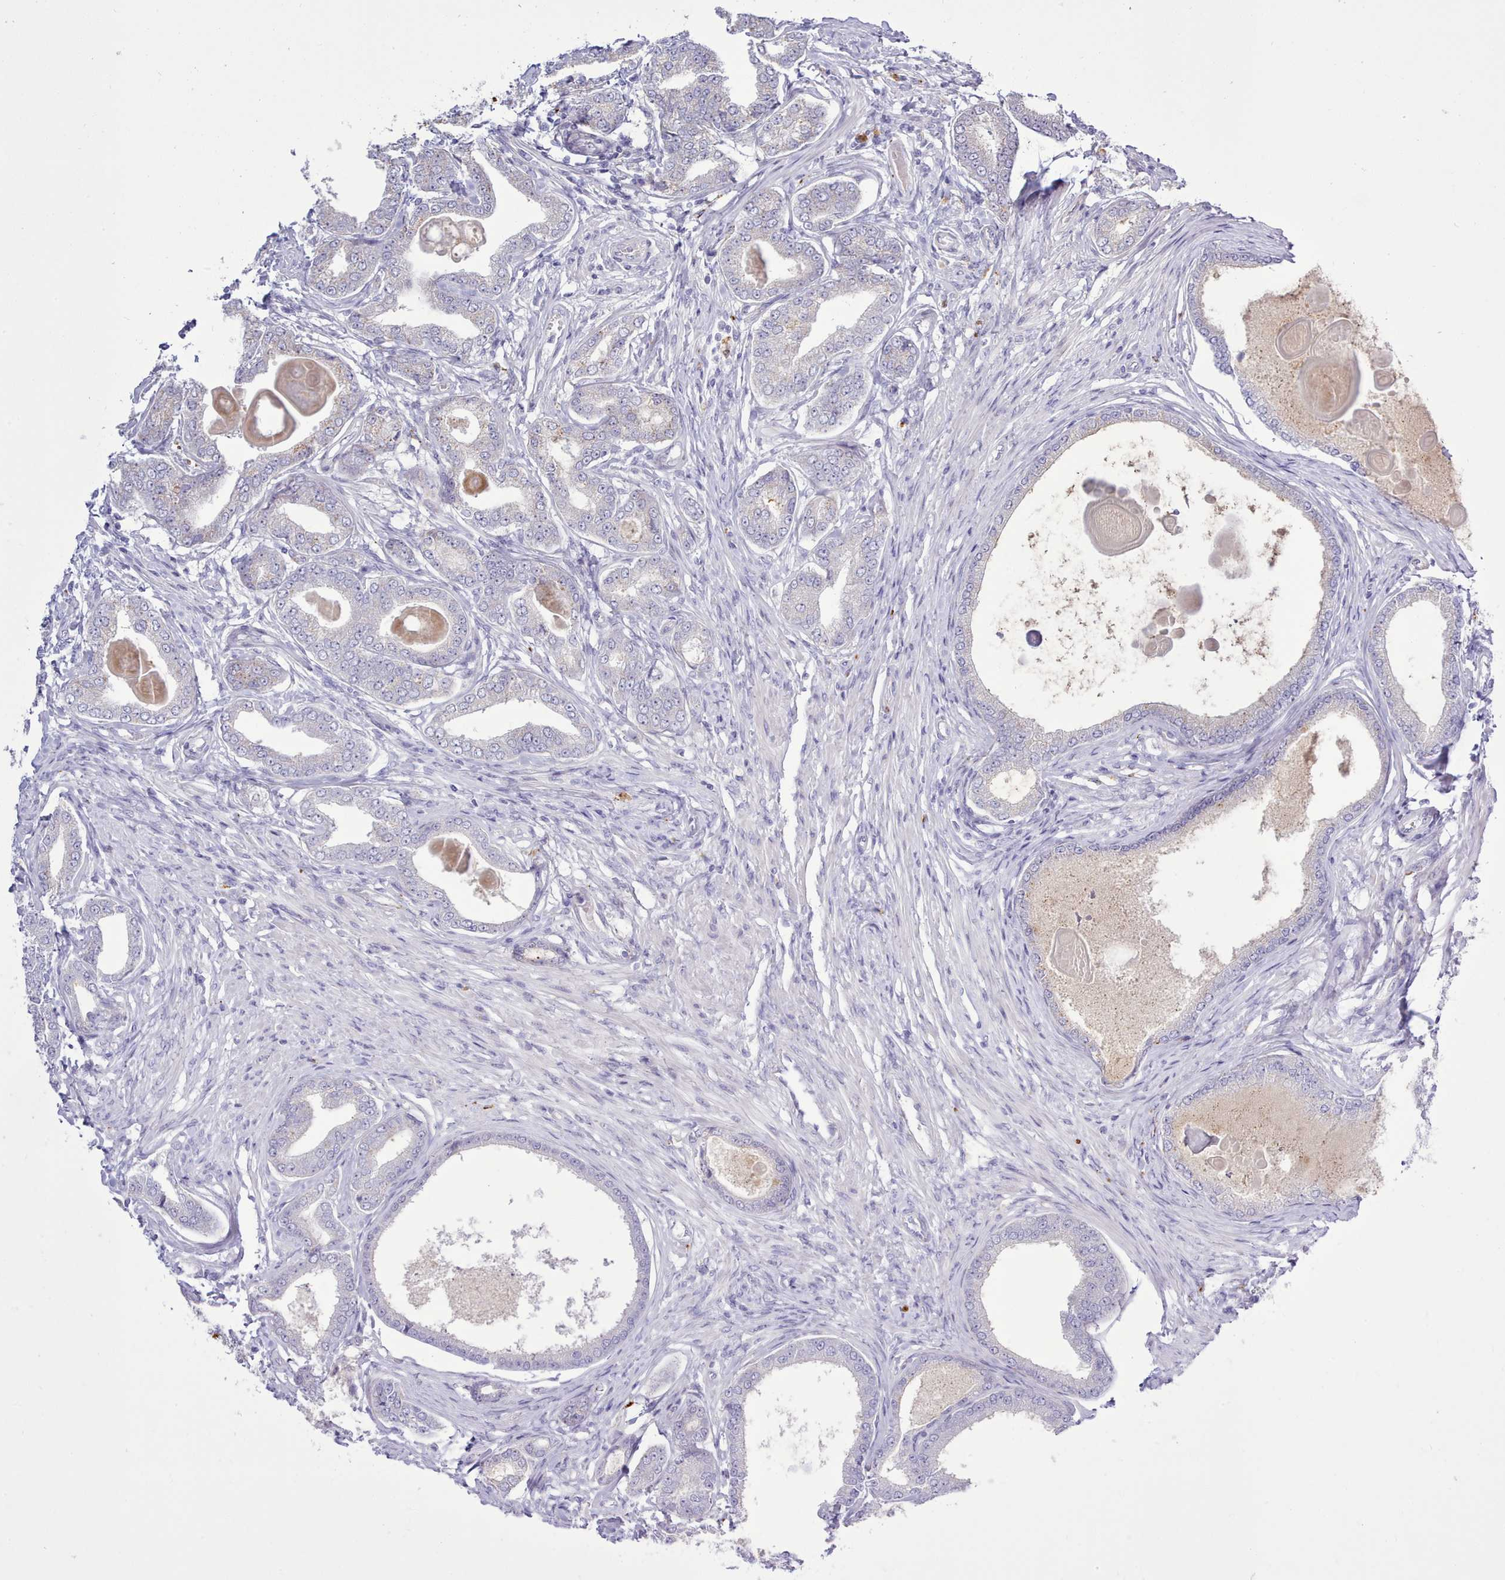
{"staining": {"intensity": "negative", "quantity": "none", "location": "none"}, "tissue": "prostate cancer", "cell_type": "Tumor cells", "image_type": "cancer", "snomed": [{"axis": "morphology", "description": "Adenocarcinoma, High grade"}, {"axis": "topography", "description": "Prostate"}], "caption": "Adenocarcinoma (high-grade) (prostate) stained for a protein using immunohistochemistry (IHC) exhibits no positivity tumor cells.", "gene": "SRD5A1", "patient": {"sex": "male", "age": 69}}